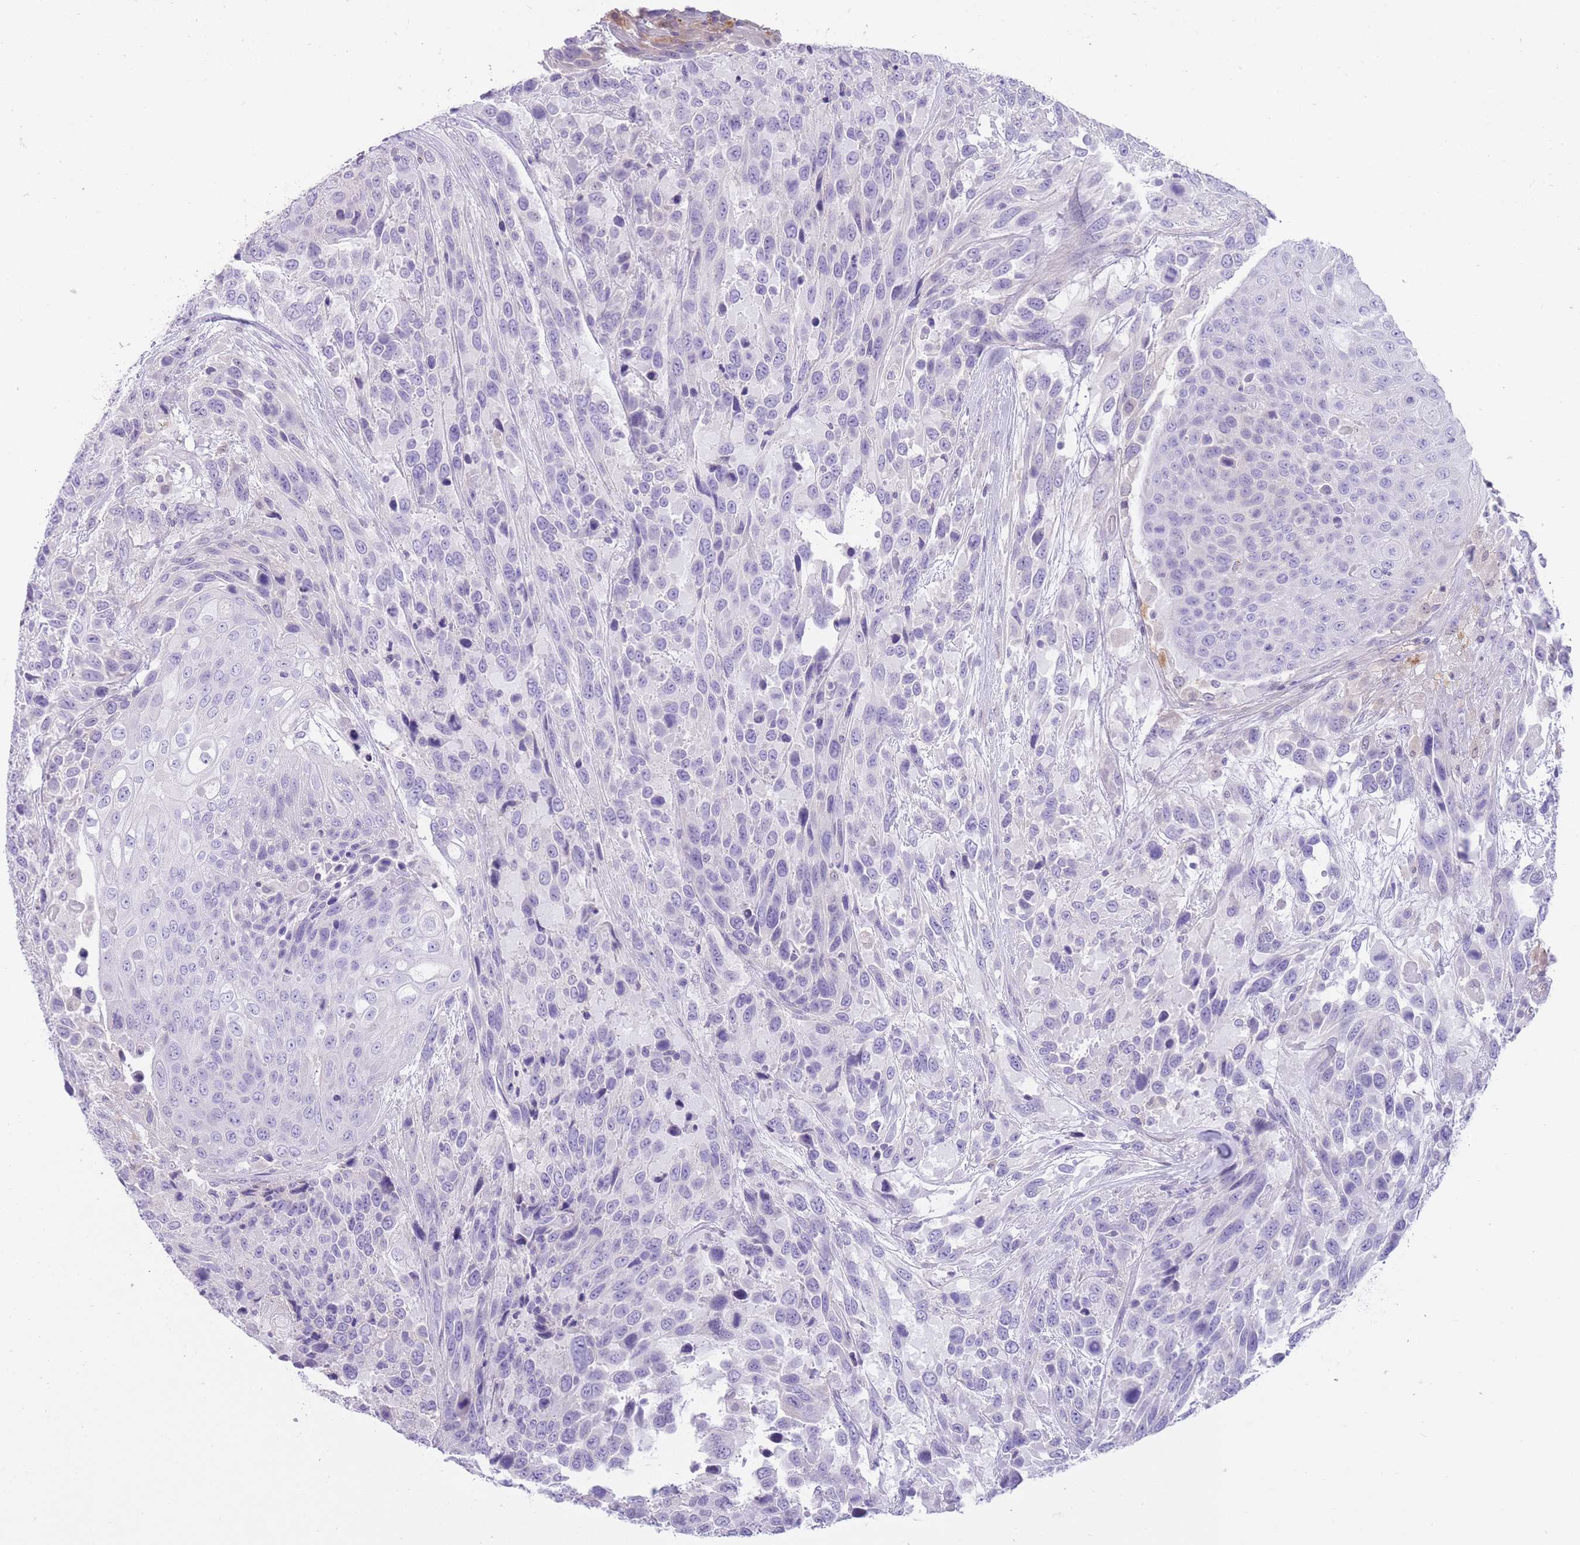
{"staining": {"intensity": "negative", "quantity": "none", "location": "none"}, "tissue": "urothelial cancer", "cell_type": "Tumor cells", "image_type": "cancer", "snomed": [{"axis": "morphology", "description": "Urothelial carcinoma, High grade"}, {"axis": "topography", "description": "Urinary bladder"}], "caption": "There is no significant expression in tumor cells of urothelial cancer.", "gene": "OR11H12", "patient": {"sex": "female", "age": 70}}